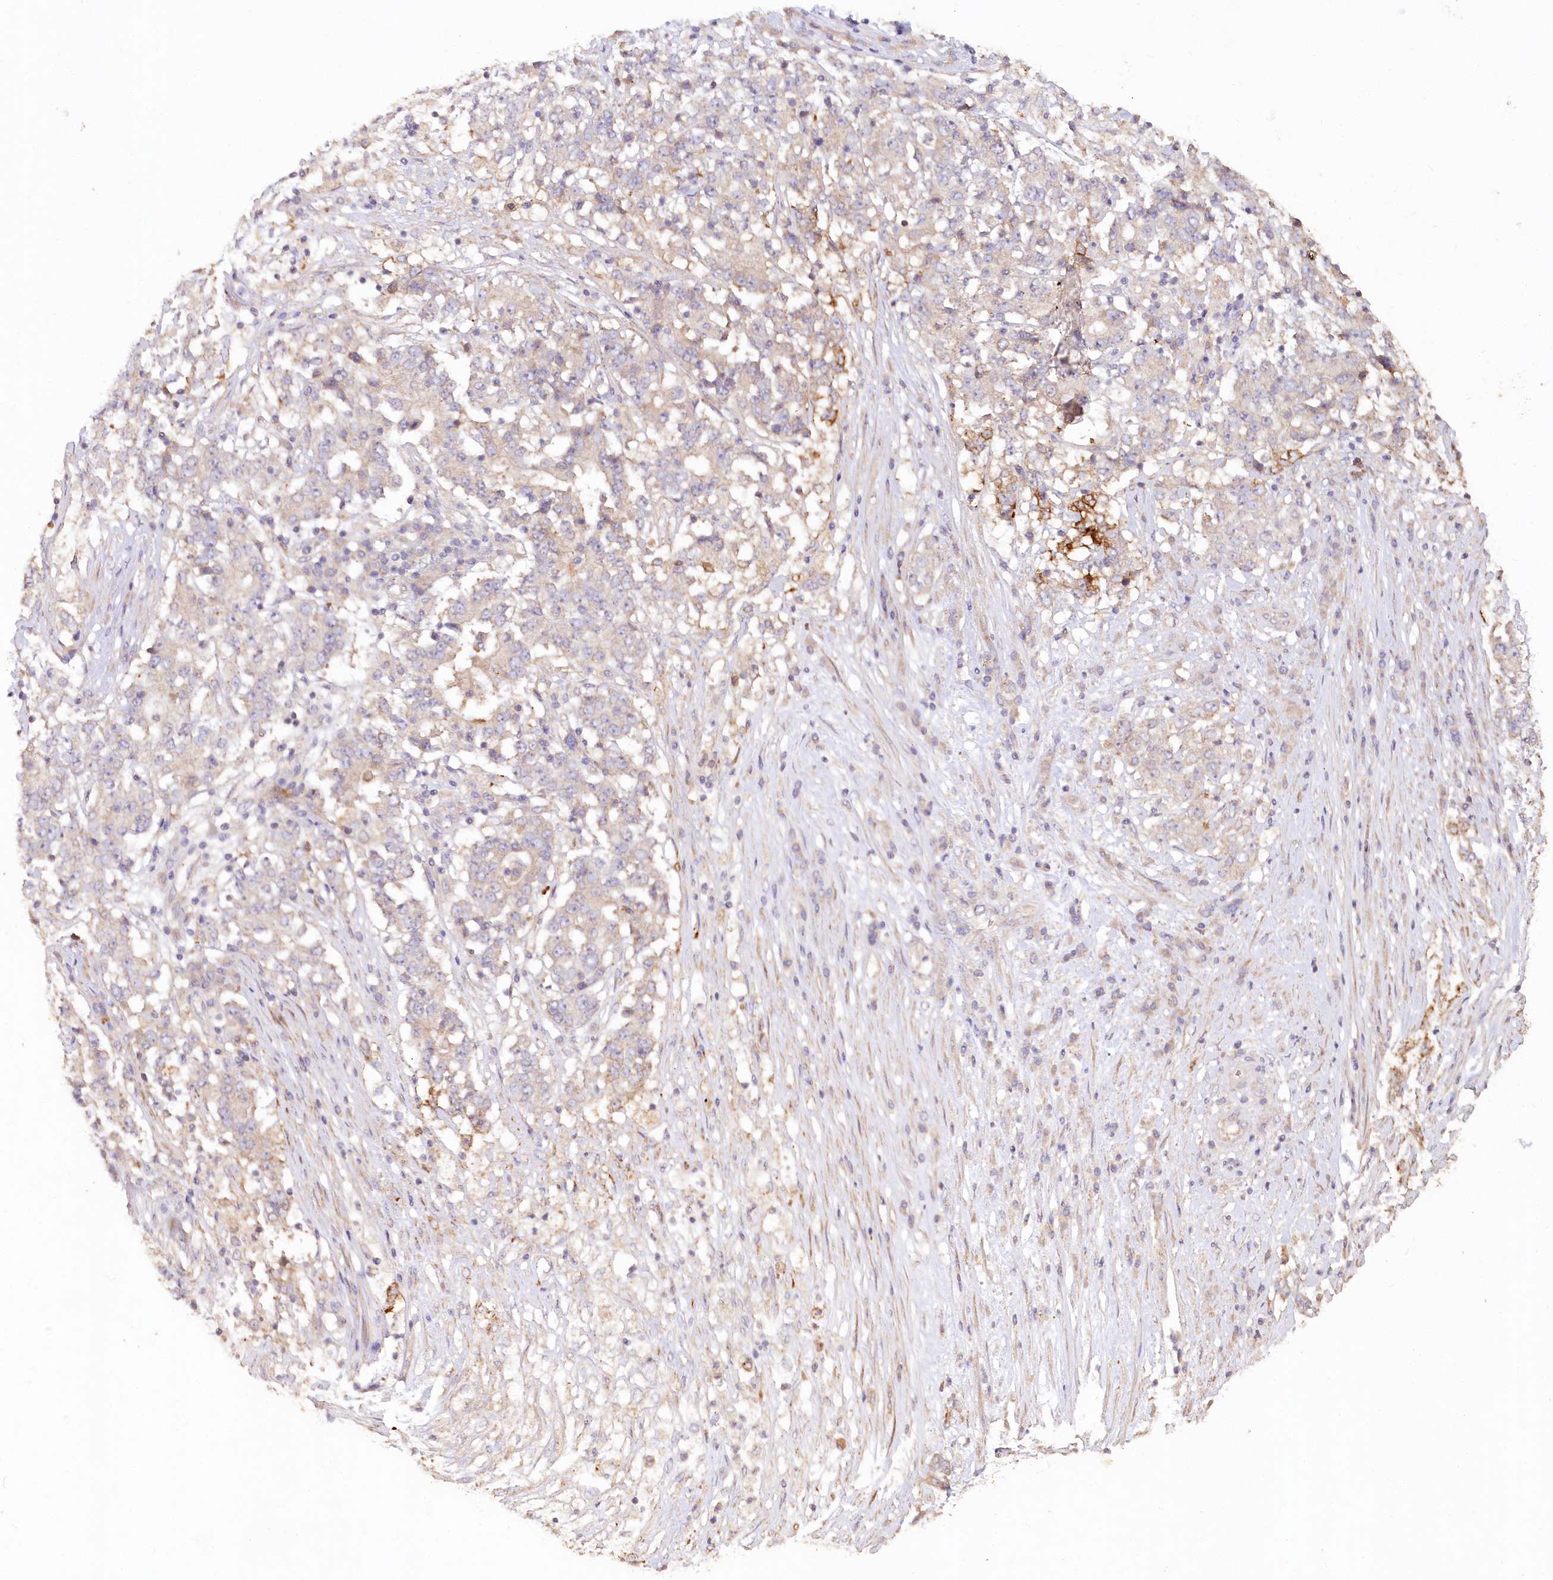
{"staining": {"intensity": "moderate", "quantity": "<25%", "location": "cytoplasmic/membranous"}, "tissue": "stomach cancer", "cell_type": "Tumor cells", "image_type": "cancer", "snomed": [{"axis": "morphology", "description": "Adenocarcinoma, NOS"}, {"axis": "topography", "description": "Stomach"}], "caption": "This is an image of IHC staining of adenocarcinoma (stomach), which shows moderate expression in the cytoplasmic/membranous of tumor cells.", "gene": "IRAK1BP1", "patient": {"sex": "male", "age": 59}}